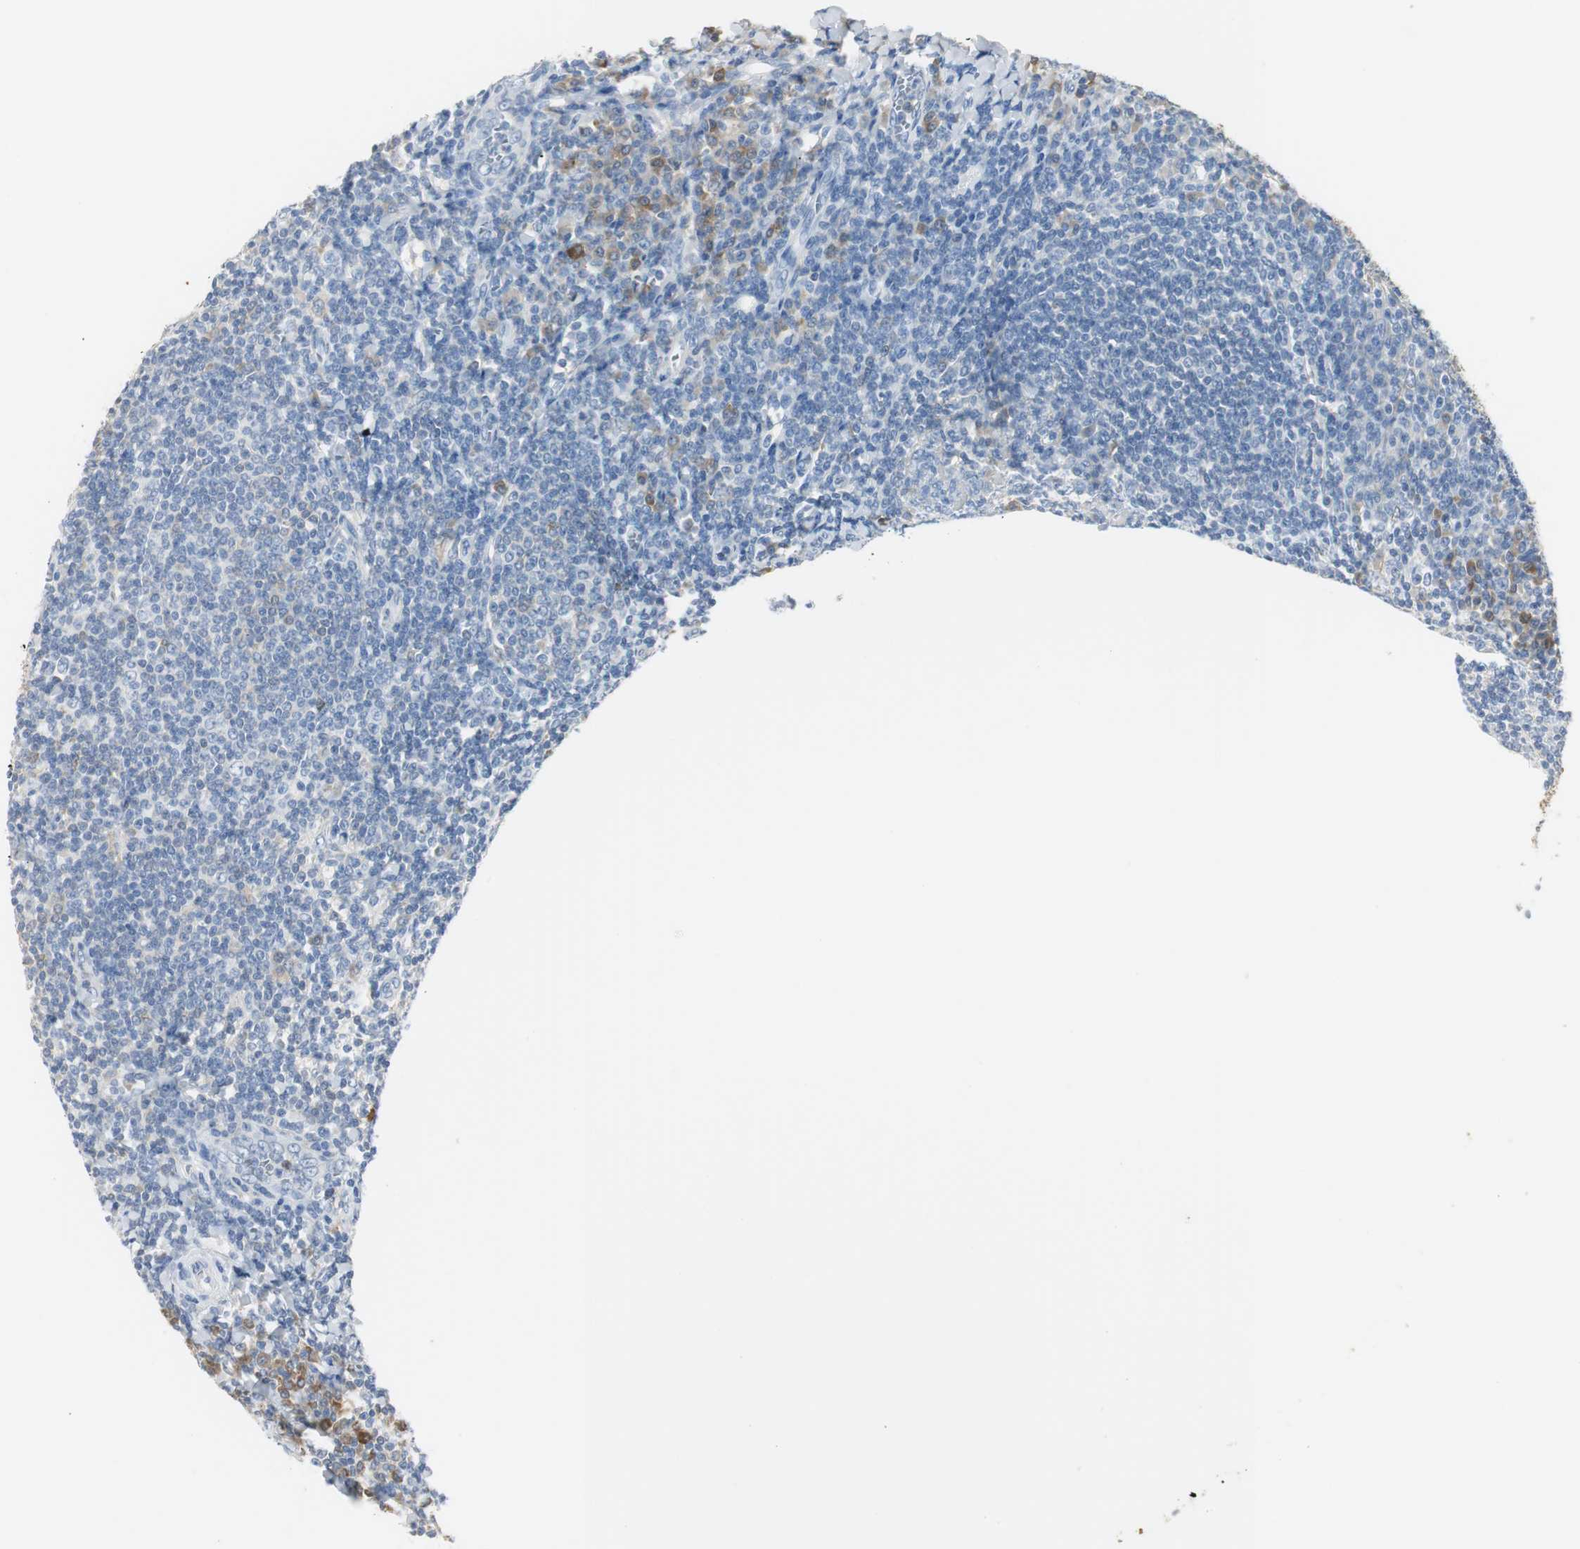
{"staining": {"intensity": "negative", "quantity": "none", "location": "none"}, "tissue": "tonsil", "cell_type": "Germinal center cells", "image_type": "normal", "snomed": [{"axis": "morphology", "description": "Normal tissue, NOS"}, {"axis": "topography", "description": "Tonsil"}], "caption": "This is an immunohistochemistry histopathology image of benign human tonsil. There is no positivity in germinal center cells.", "gene": "FBP1", "patient": {"sex": "male", "age": 31}}